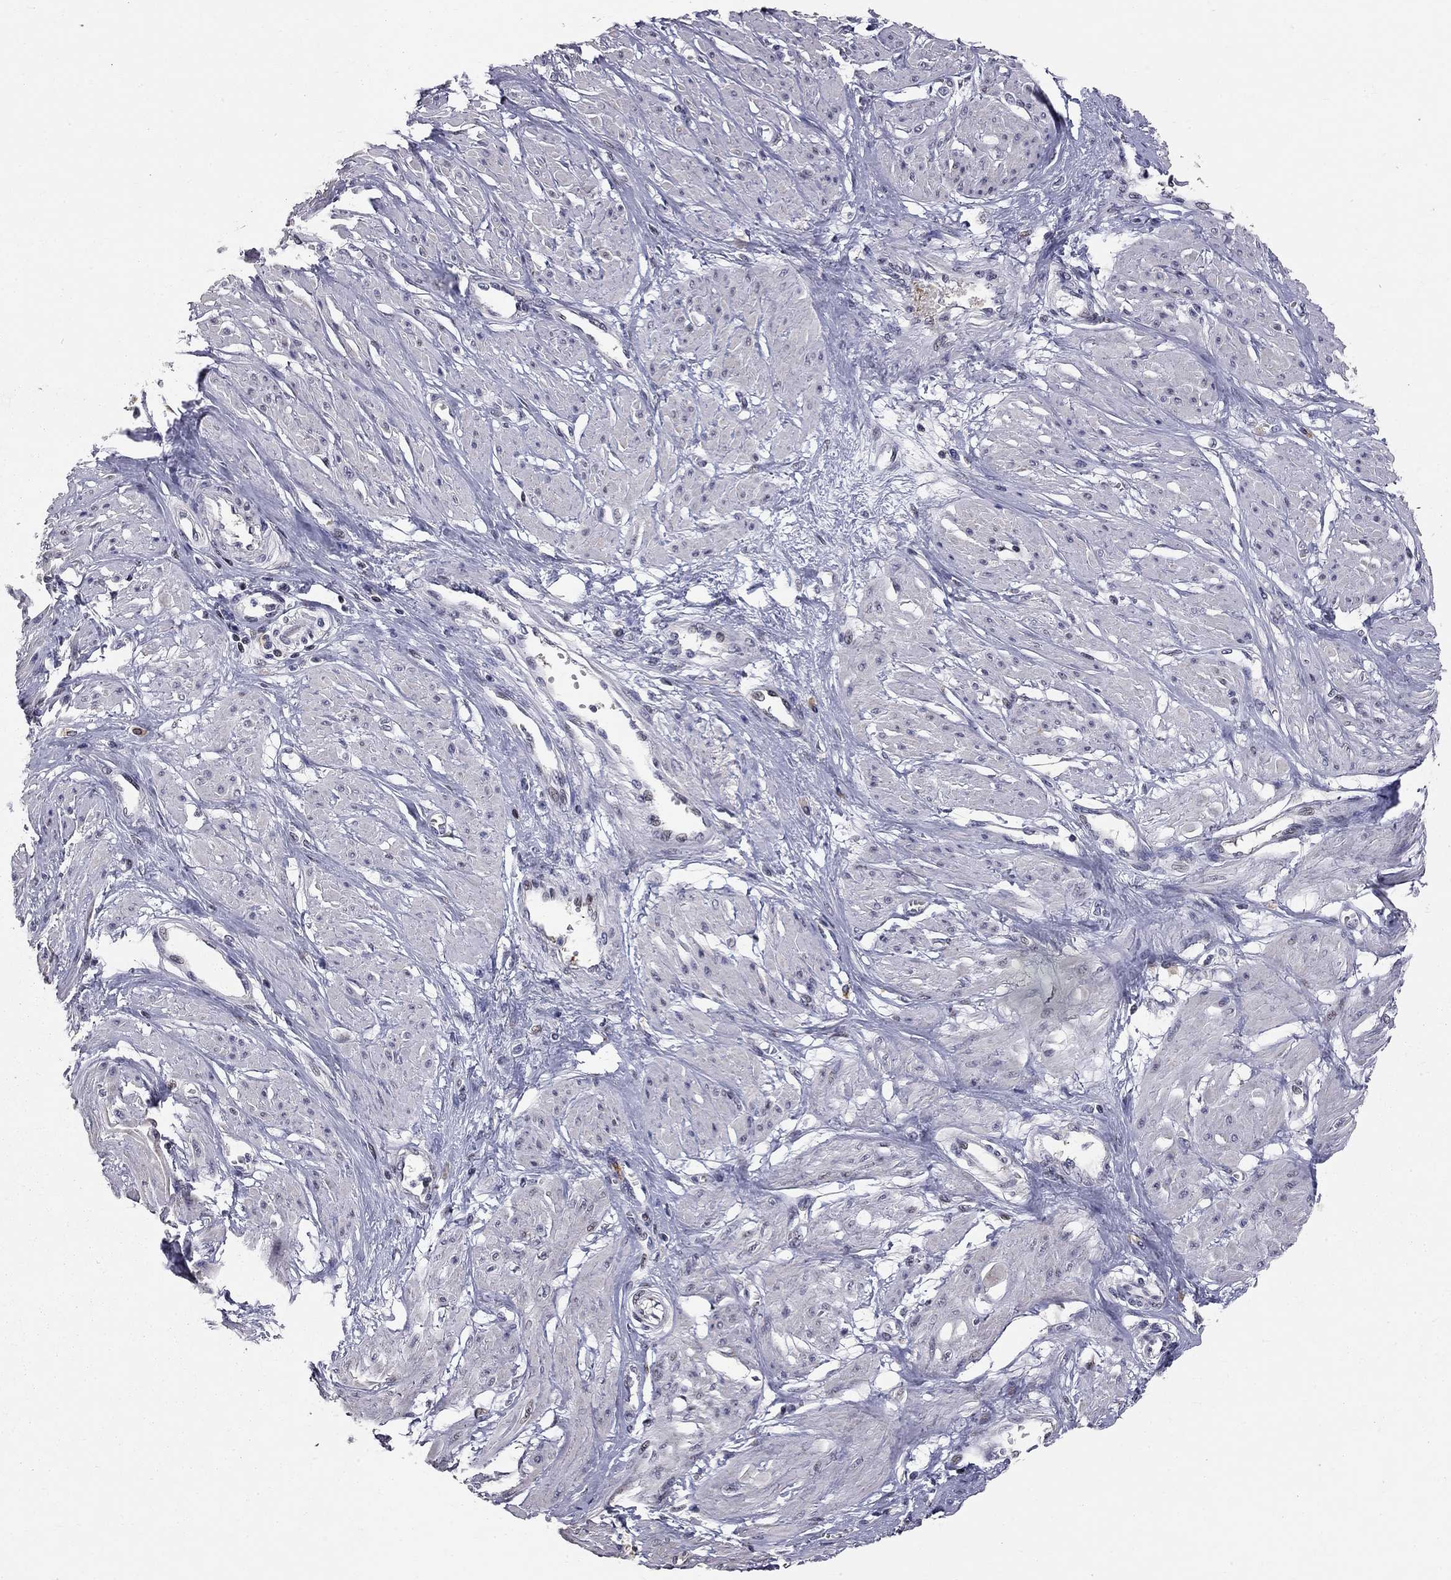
{"staining": {"intensity": "negative", "quantity": "none", "location": "none"}, "tissue": "smooth muscle", "cell_type": "Smooth muscle cells", "image_type": "normal", "snomed": [{"axis": "morphology", "description": "Normal tissue, NOS"}, {"axis": "topography", "description": "Smooth muscle"}, {"axis": "topography", "description": "Uterus"}], "caption": "Photomicrograph shows no significant protein positivity in smooth muscle cells of benign smooth muscle.", "gene": "HDAC3", "patient": {"sex": "female", "age": 39}}